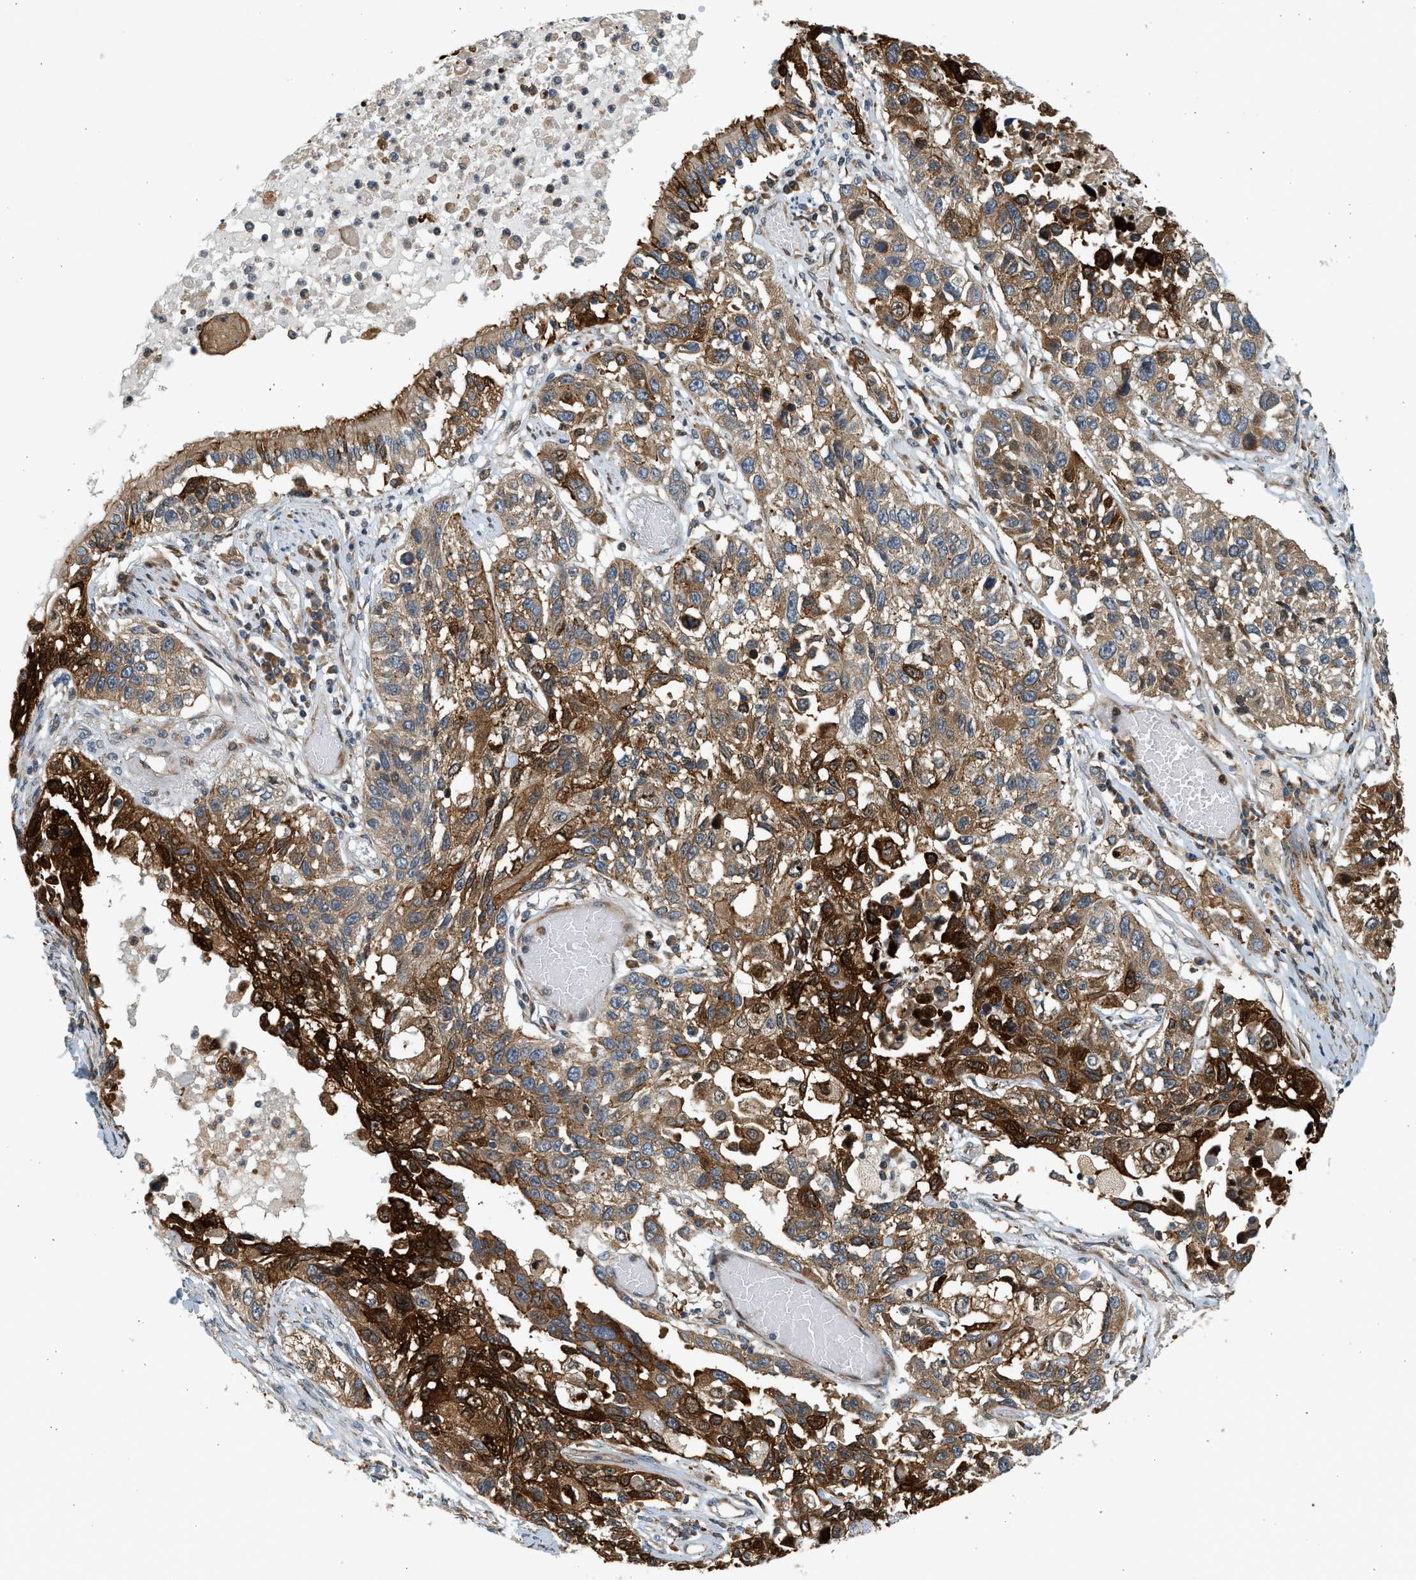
{"staining": {"intensity": "strong", "quantity": ">75%", "location": "cytoplasmic/membranous"}, "tissue": "lung cancer", "cell_type": "Tumor cells", "image_type": "cancer", "snomed": [{"axis": "morphology", "description": "Squamous cell carcinoma, NOS"}, {"axis": "topography", "description": "Lung"}], "caption": "This is a photomicrograph of immunohistochemistry (IHC) staining of lung cancer (squamous cell carcinoma), which shows strong positivity in the cytoplasmic/membranous of tumor cells.", "gene": "NRSN2", "patient": {"sex": "male", "age": 71}}